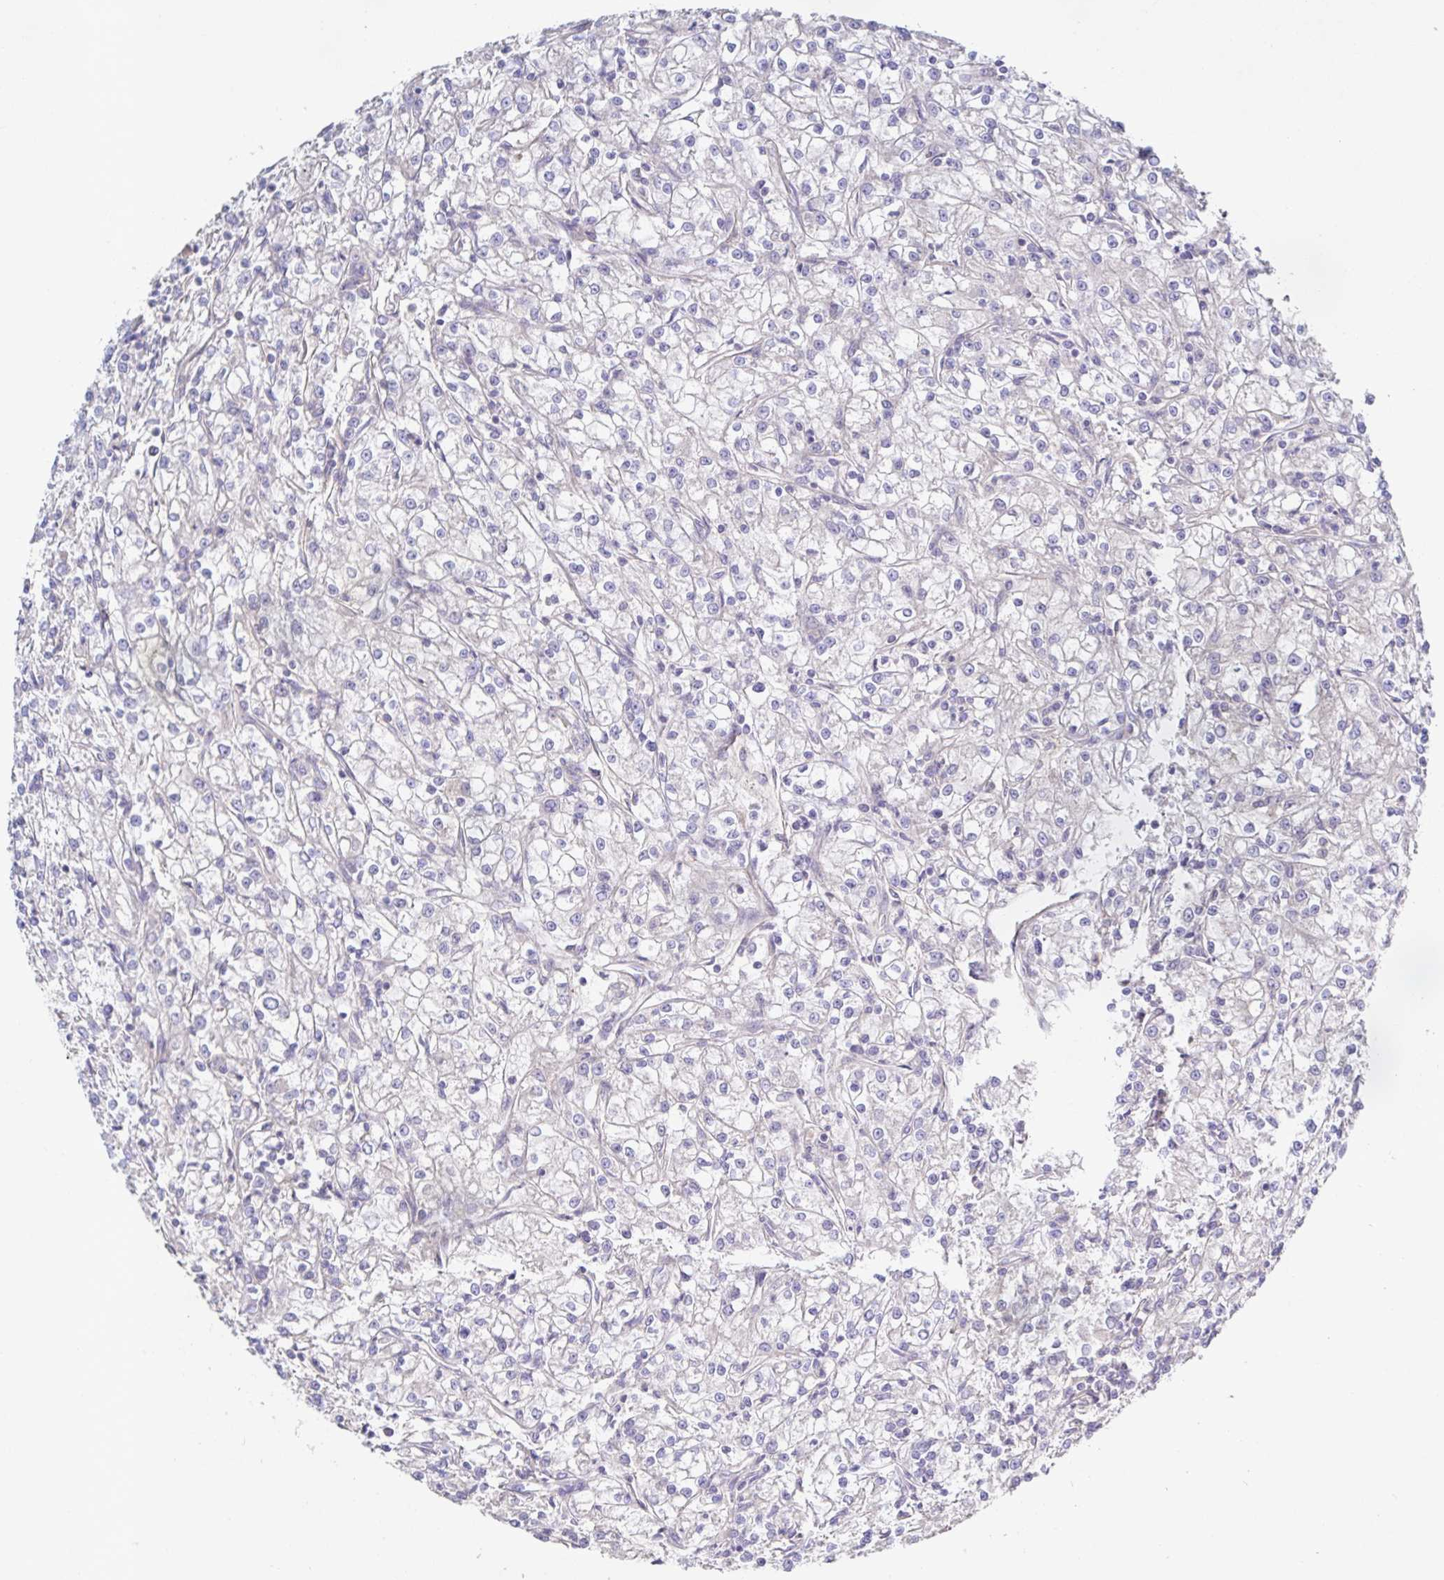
{"staining": {"intensity": "negative", "quantity": "none", "location": "none"}, "tissue": "renal cancer", "cell_type": "Tumor cells", "image_type": "cancer", "snomed": [{"axis": "morphology", "description": "Adenocarcinoma, NOS"}, {"axis": "topography", "description": "Kidney"}], "caption": "The immunohistochemistry micrograph has no significant staining in tumor cells of renal cancer tissue.", "gene": "METTL22", "patient": {"sex": "female", "age": 59}}